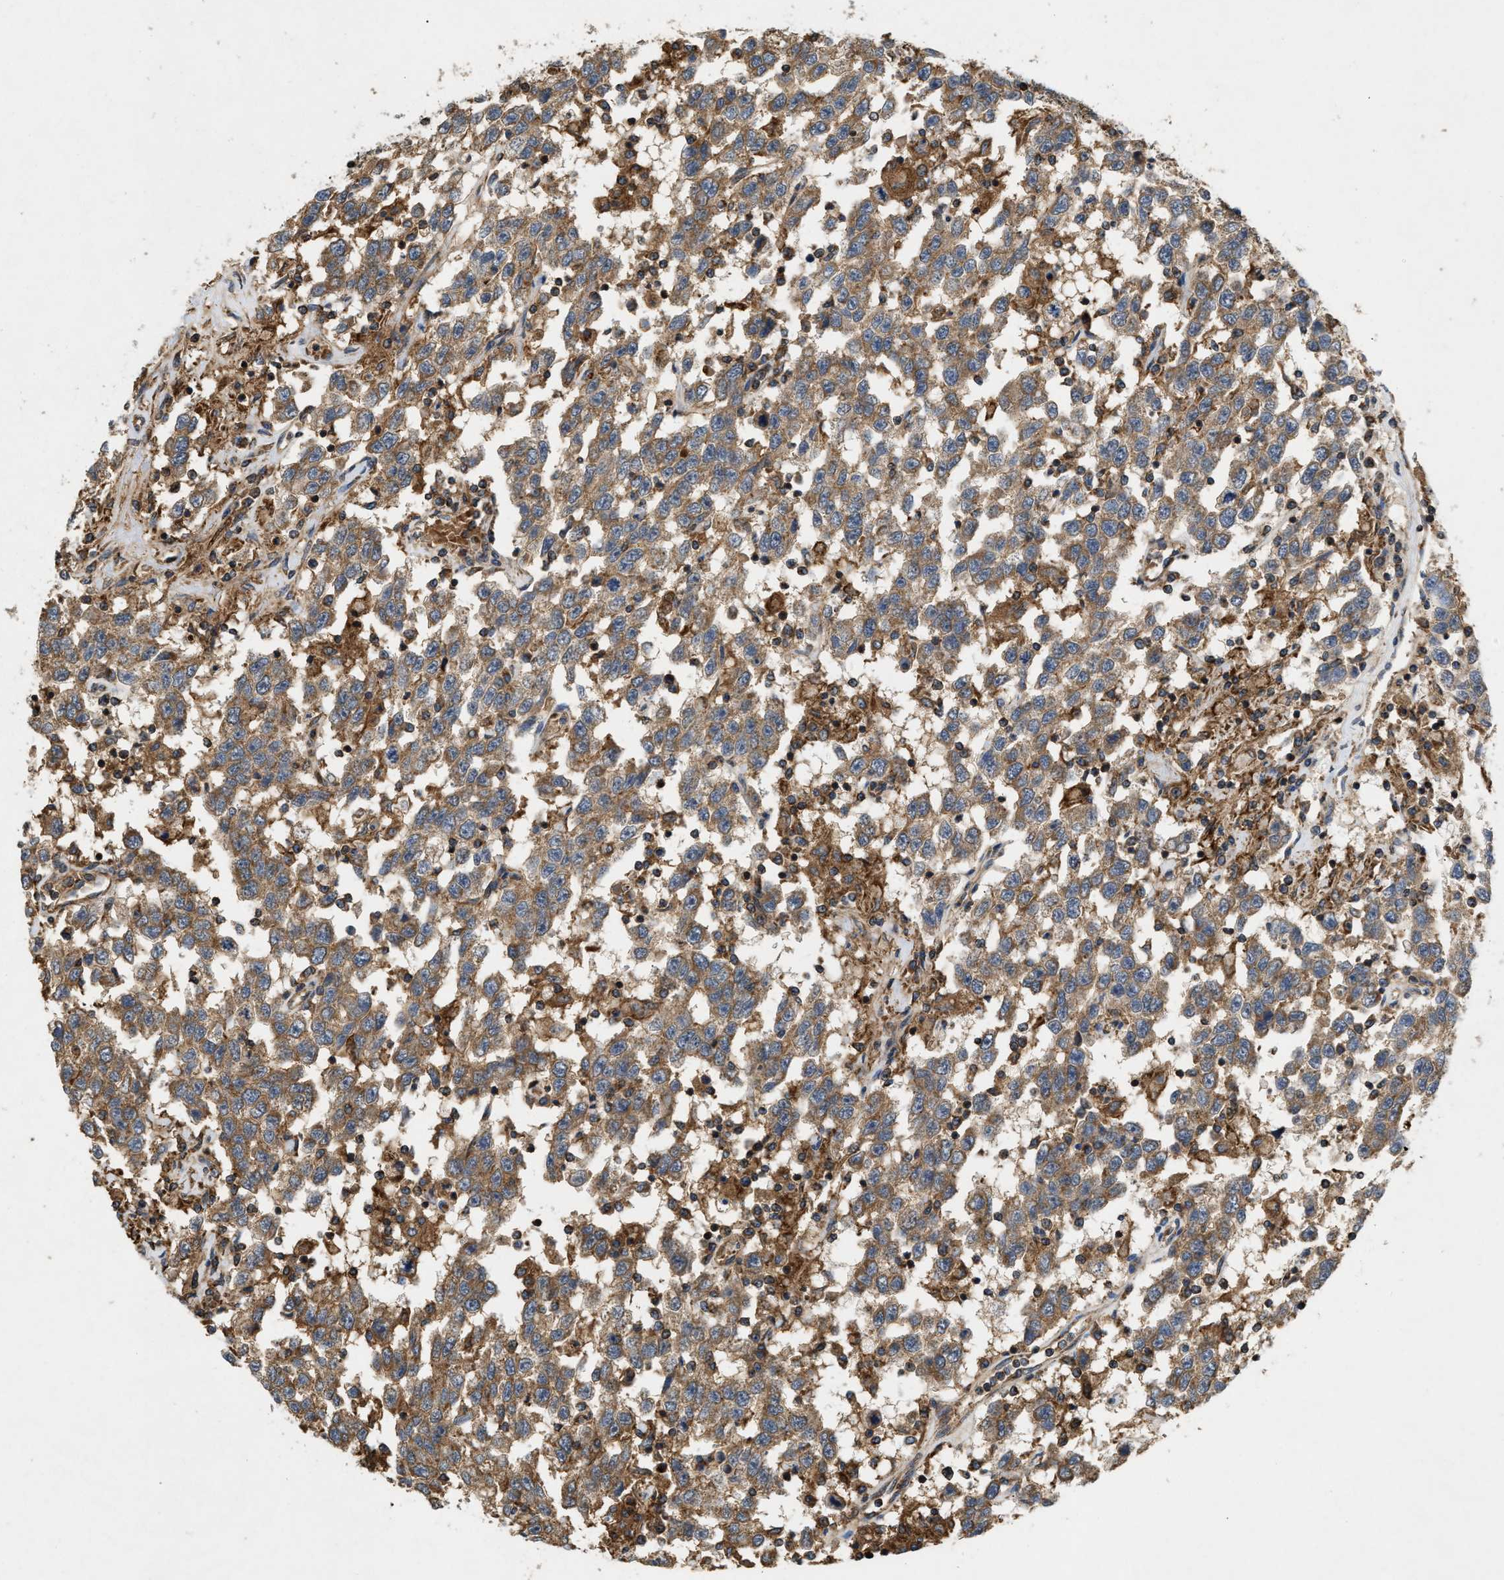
{"staining": {"intensity": "moderate", "quantity": ">75%", "location": "cytoplasmic/membranous"}, "tissue": "testis cancer", "cell_type": "Tumor cells", "image_type": "cancer", "snomed": [{"axis": "morphology", "description": "Seminoma, NOS"}, {"axis": "topography", "description": "Testis"}], "caption": "Immunohistochemical staining of testis cancer exhibits moderate cytoplasmic/membranous protein positivity in about >75% of tumor cells. (DAB = brown stain, brightfield microscopy at high magnification).", "gene": "GNB4", "patient": {"sex": "male", "age": 41}}